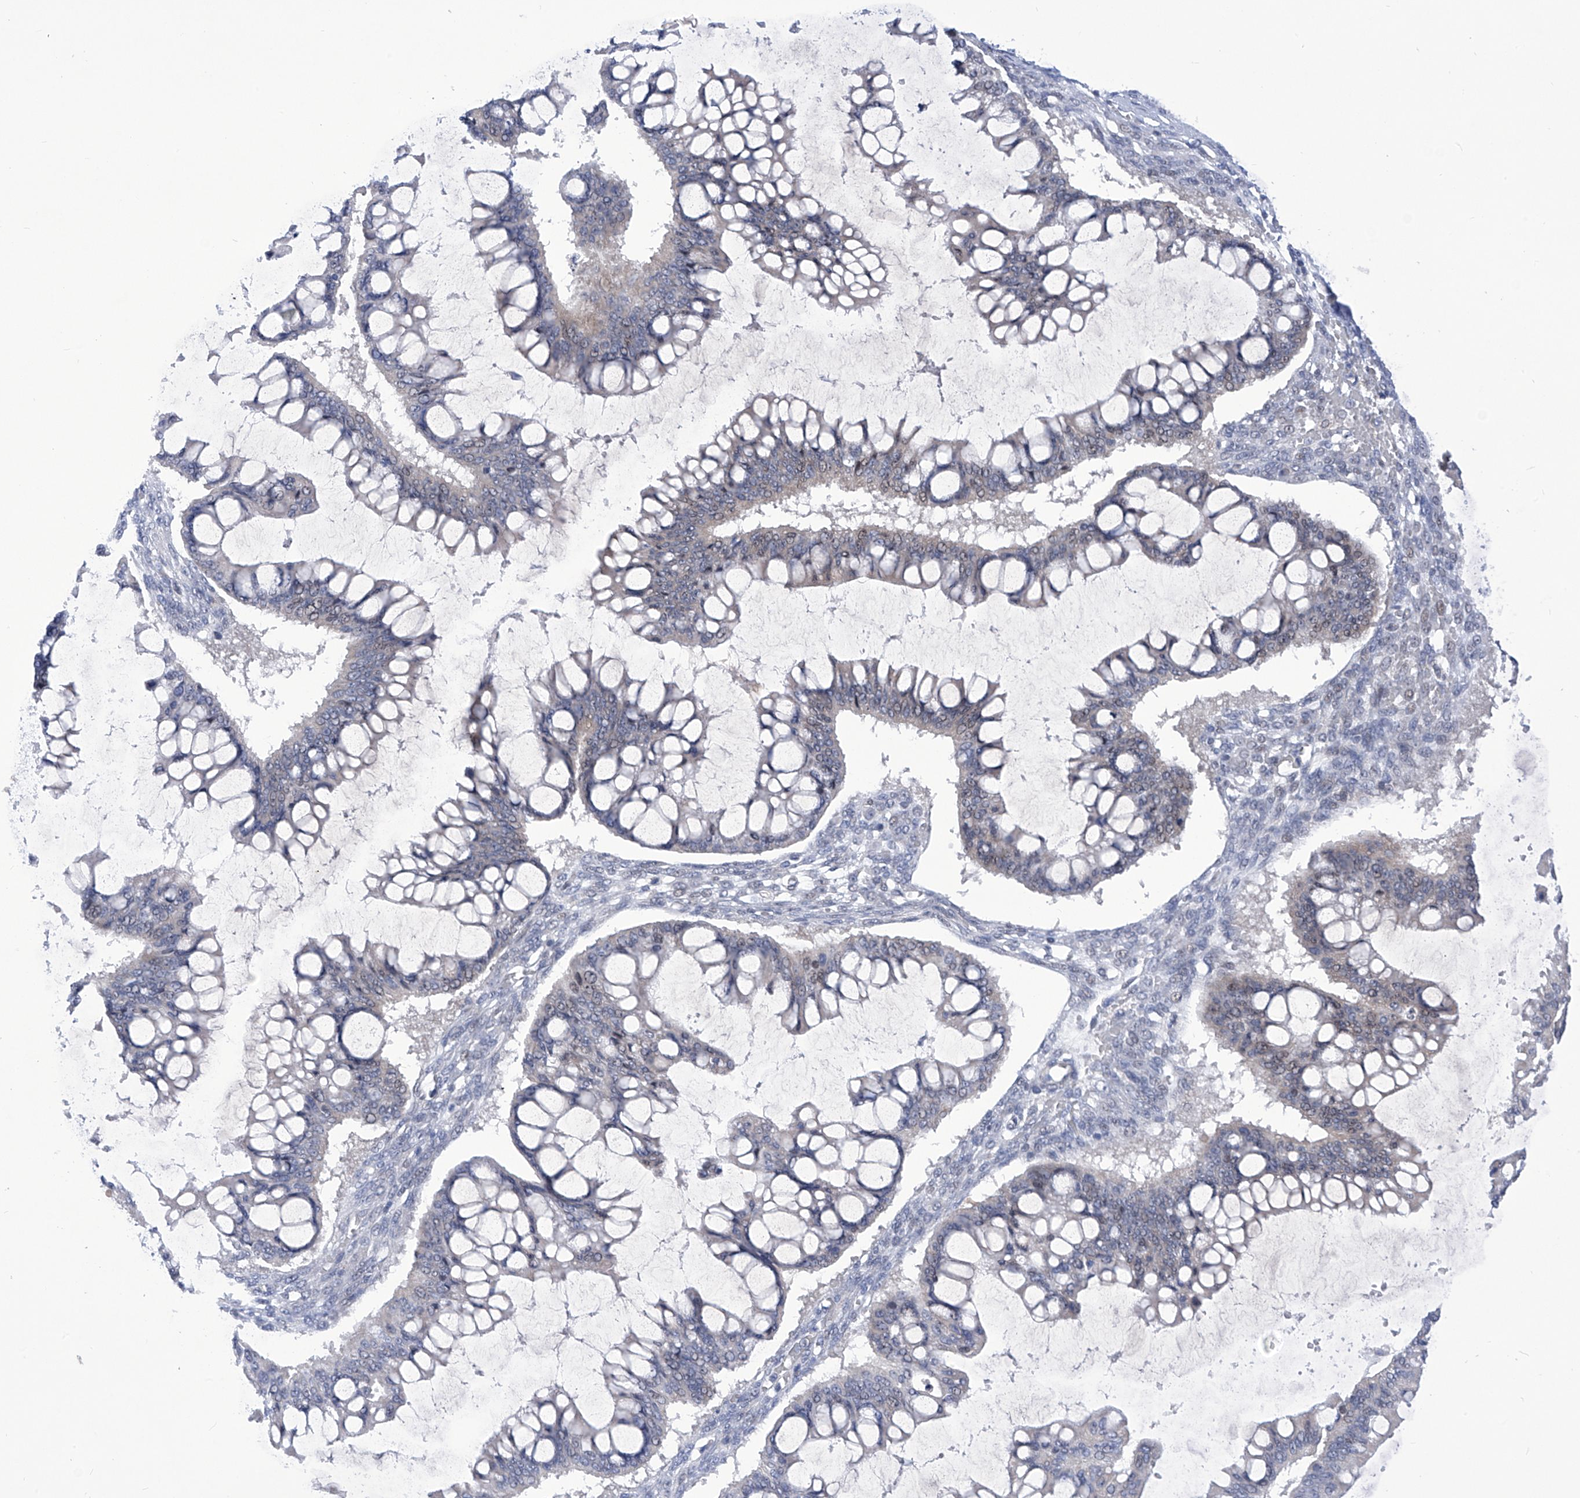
{"staining": {"intensity": "negative", "quantity": "none", "location": "none"}, "tissue": "ovarian cancer", "cell_type": "Tumor cells", "image_type": "cancer", "snomed": [{"axis": "morphology", "description": "Cystadenocarcinoma, mucinous, NOS"}, {"axis": "topography", "description": "Ovary"}], "caption": "A histopathology image of ovarian mucinous cystadenocarcinoma stained for a protein reveals no brown staining in tumor cells.", "gene": "NUFIP1", "patient": {"sex": "female", "age": 73}}